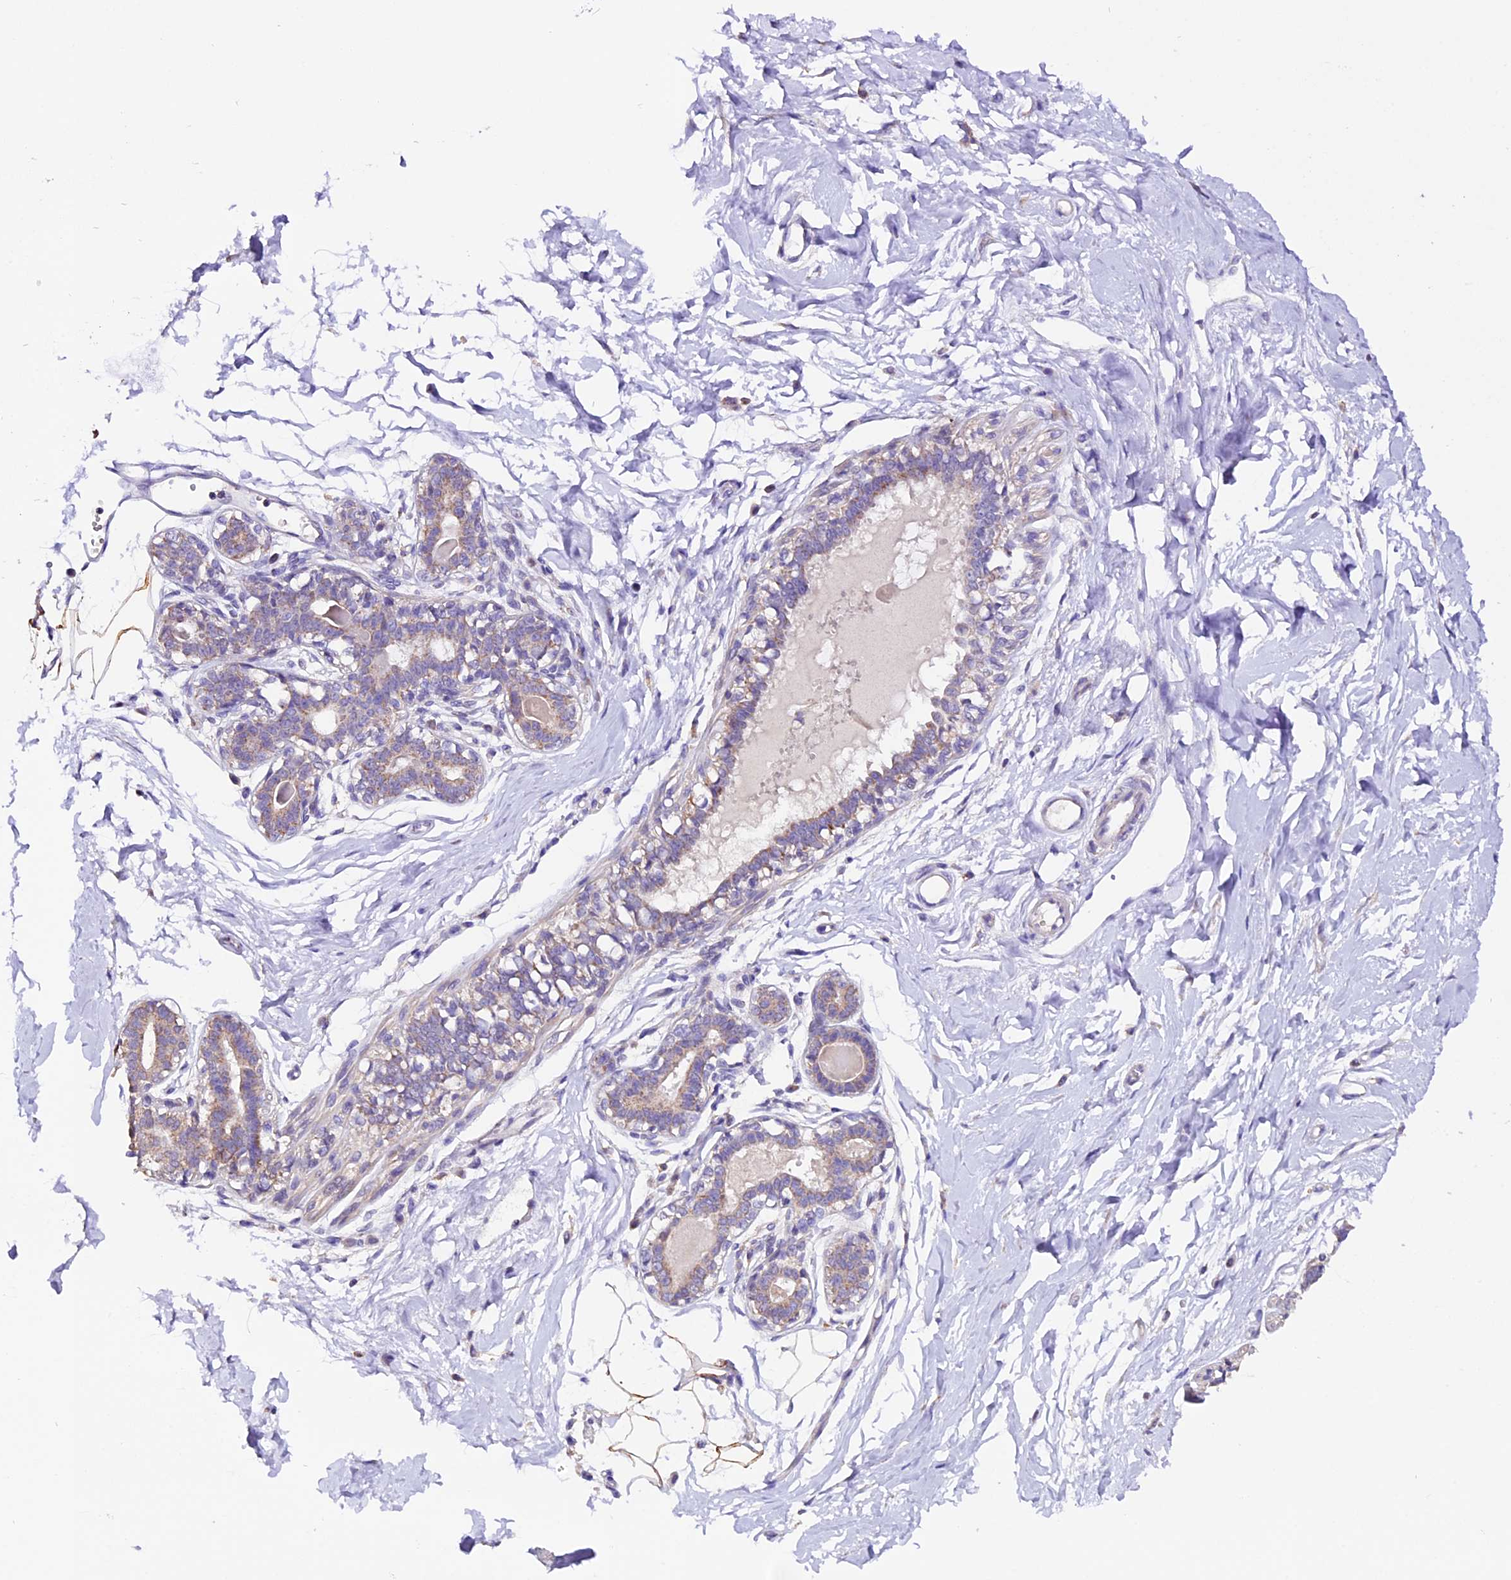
{"staining": {"intensity": "moderate", "quantity": ">75%", "location": "cytoplasmic/membranous"}, "tissue": "breast", "cell_type": "Adipocytes", "image_type": "normal", "snomed": [{"axis": "morphology", "description": "Normal tissue, NOS"}, {"axis": "topography", "description": "Breast"}], "caption": "Immunohistochemistry staining of normal breast, which shows medium levels of moderate cytoplasmic/membranous positivity in about >75% of adipocytes indicating moderate cytoplasmic/membranous protein positivity. The staining was performed using DAB (3,3'-diaminobenzidine) (brown) for protein detection and nuclei were counterstained in hematoxylin (blue).", "gene": "DDX28", "patient": {"sex": "female", "age": 45}}